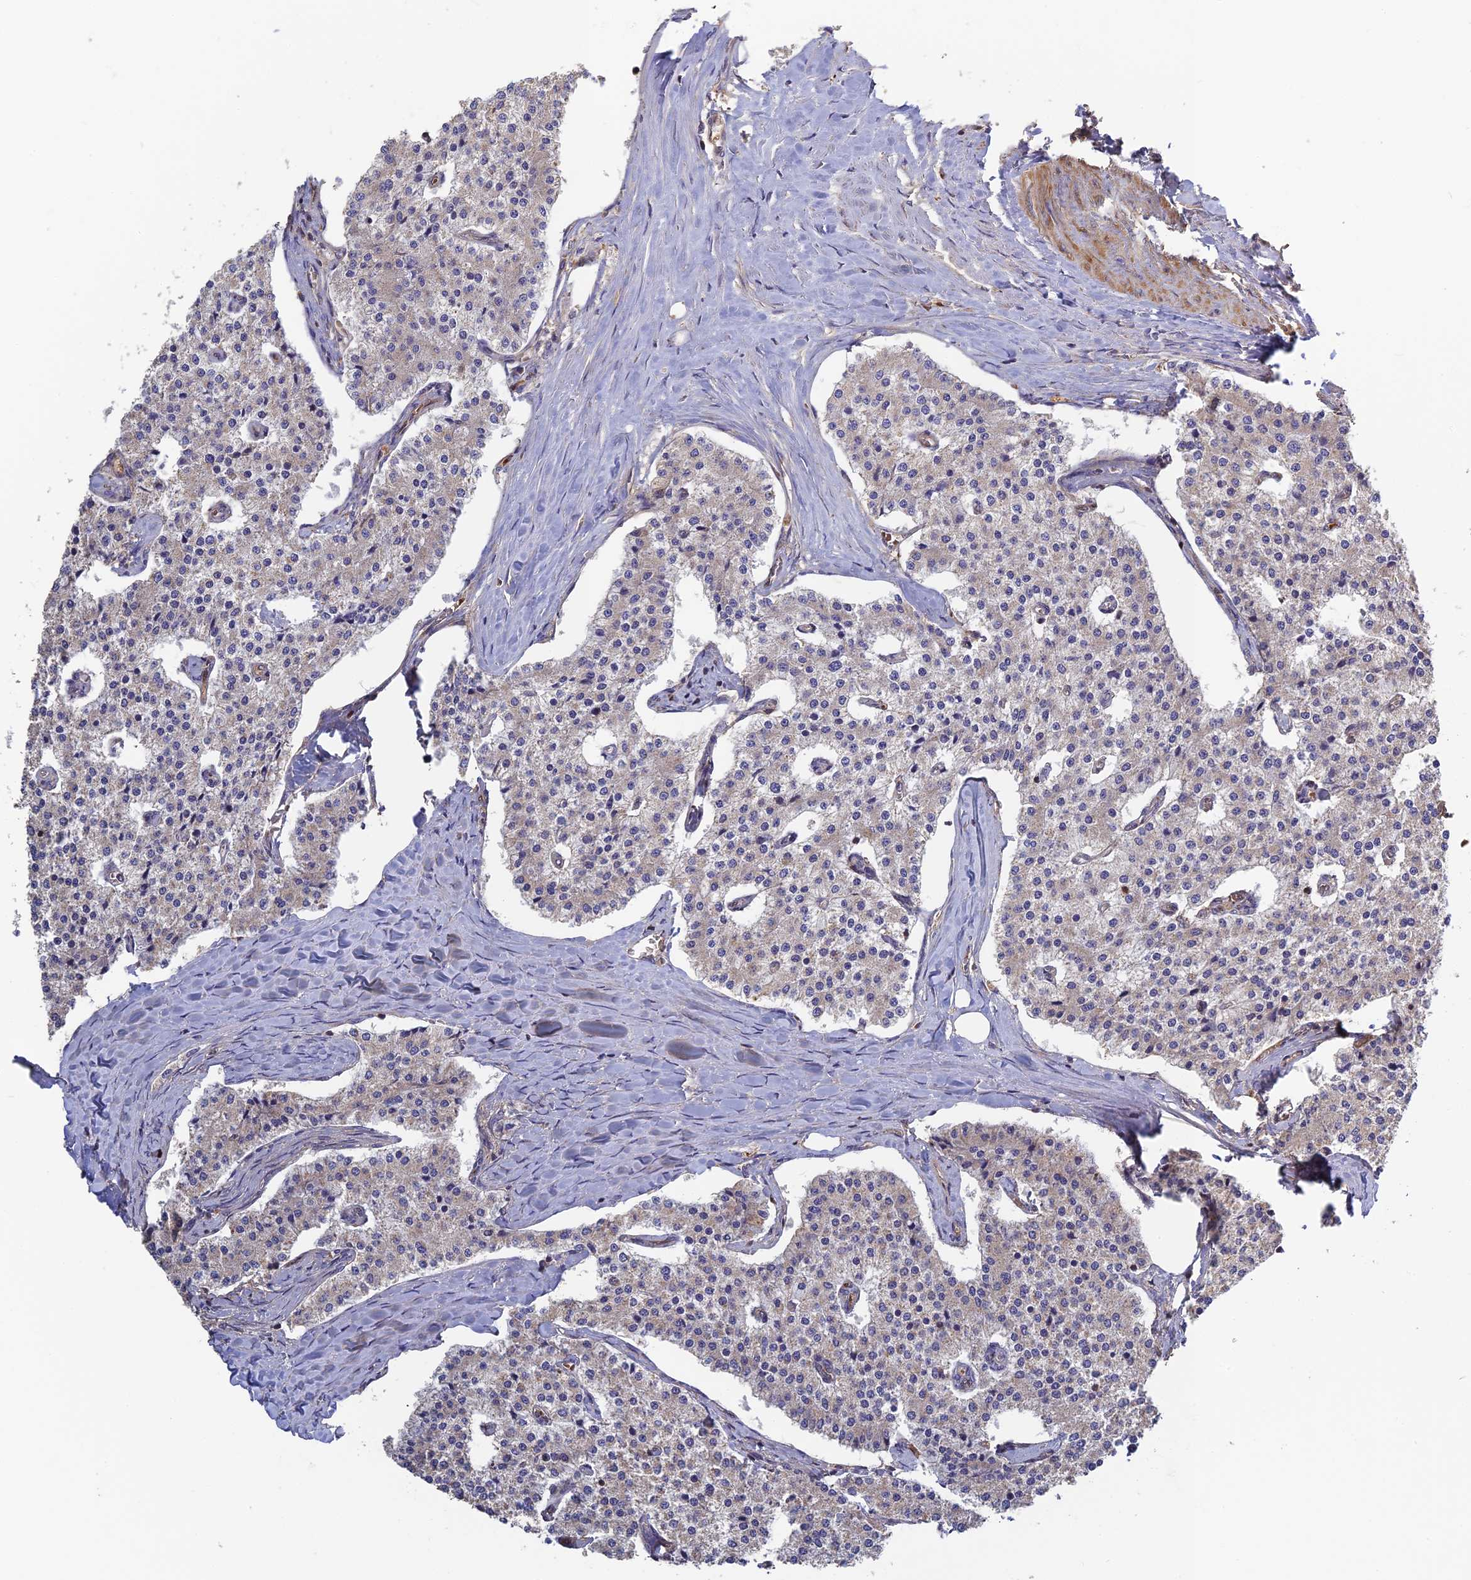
{"staining": {"intensity": "weak", "quantity": "<25%", "location": "cytoplasmic/membranous"}, "tissue": "carcinoid", "cell_type": "Tumor cells", "image_type": "cancer", "snomed": [{"axis": "morphology", "description": "Carcinoid, malignant, NOS"}, {"axis": "topography", "description": "Colon"}], "caption": "Tumor cells are negative for brown protein staining in malignant carcinoid. (Brightfield microscopy of DAB (3,3'-diaminobenzidine) immunohistochemistry at high magnification).", "gene": "RPIA", "patient": {"sex": "female", "age": 52}}